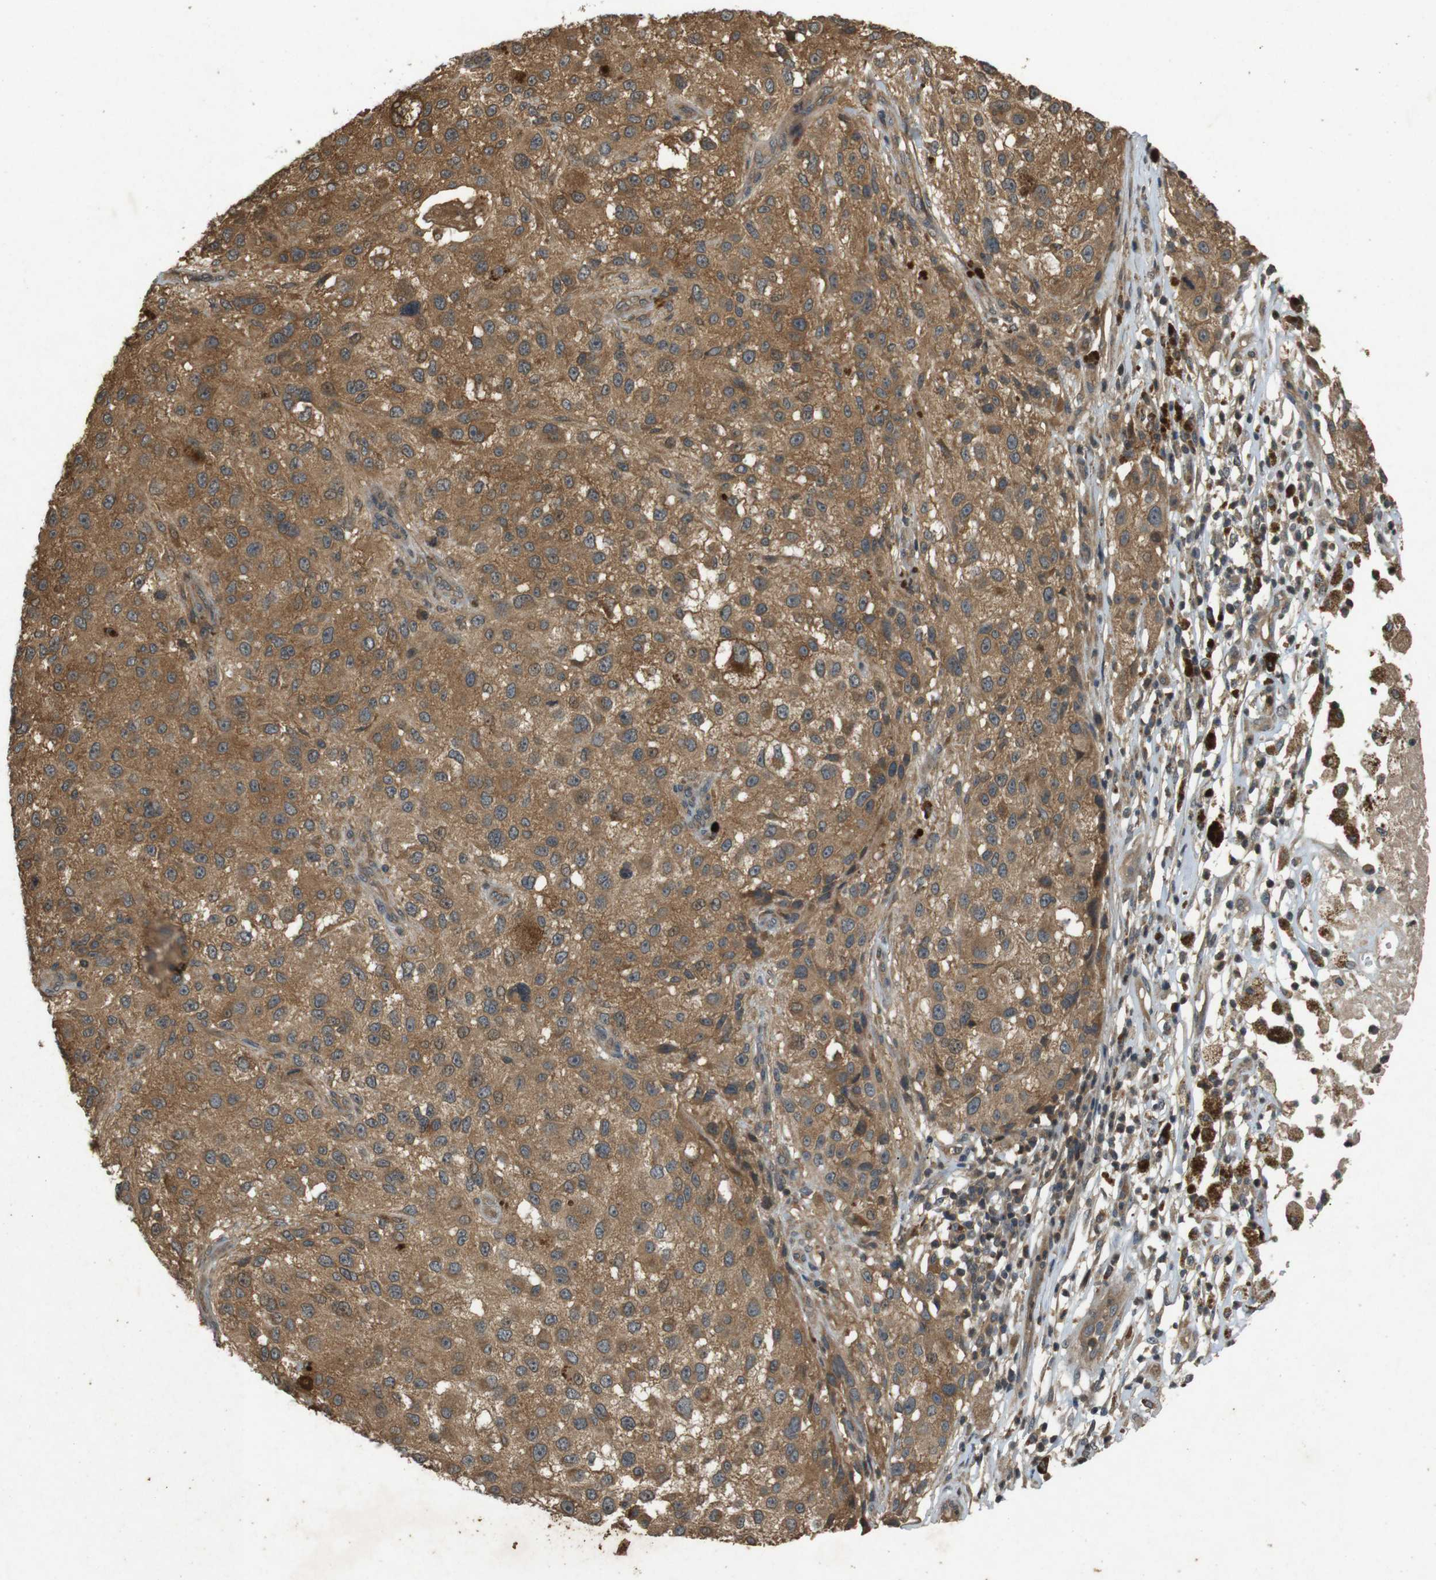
{"staining": {"intensity": "moderate", "quantity": ">75%", "location": "cytoplasmic/membranous"}, "tissue": "melanoma", "cell_type": "Tumor cells", "image_type": "cancer", "snomed": [{"axis": "morphology", "description": "Necrosis, NOS"}, {"axis": "morphology", "description": "Malignant melanoma, NOS"}, {"axis": "topography", "description": "Skin"}], "caption": "Immunohistochemical staining of malignant melanoma demonstrates medium levels of moderate cytoplasmic/membranous protein expression in approximately >75% of tumor cells. (Brightfield microscopy of DAB IHC at high magnification).", "gene": "TAP1", "patient": {"sex": "female", "age": 87}}